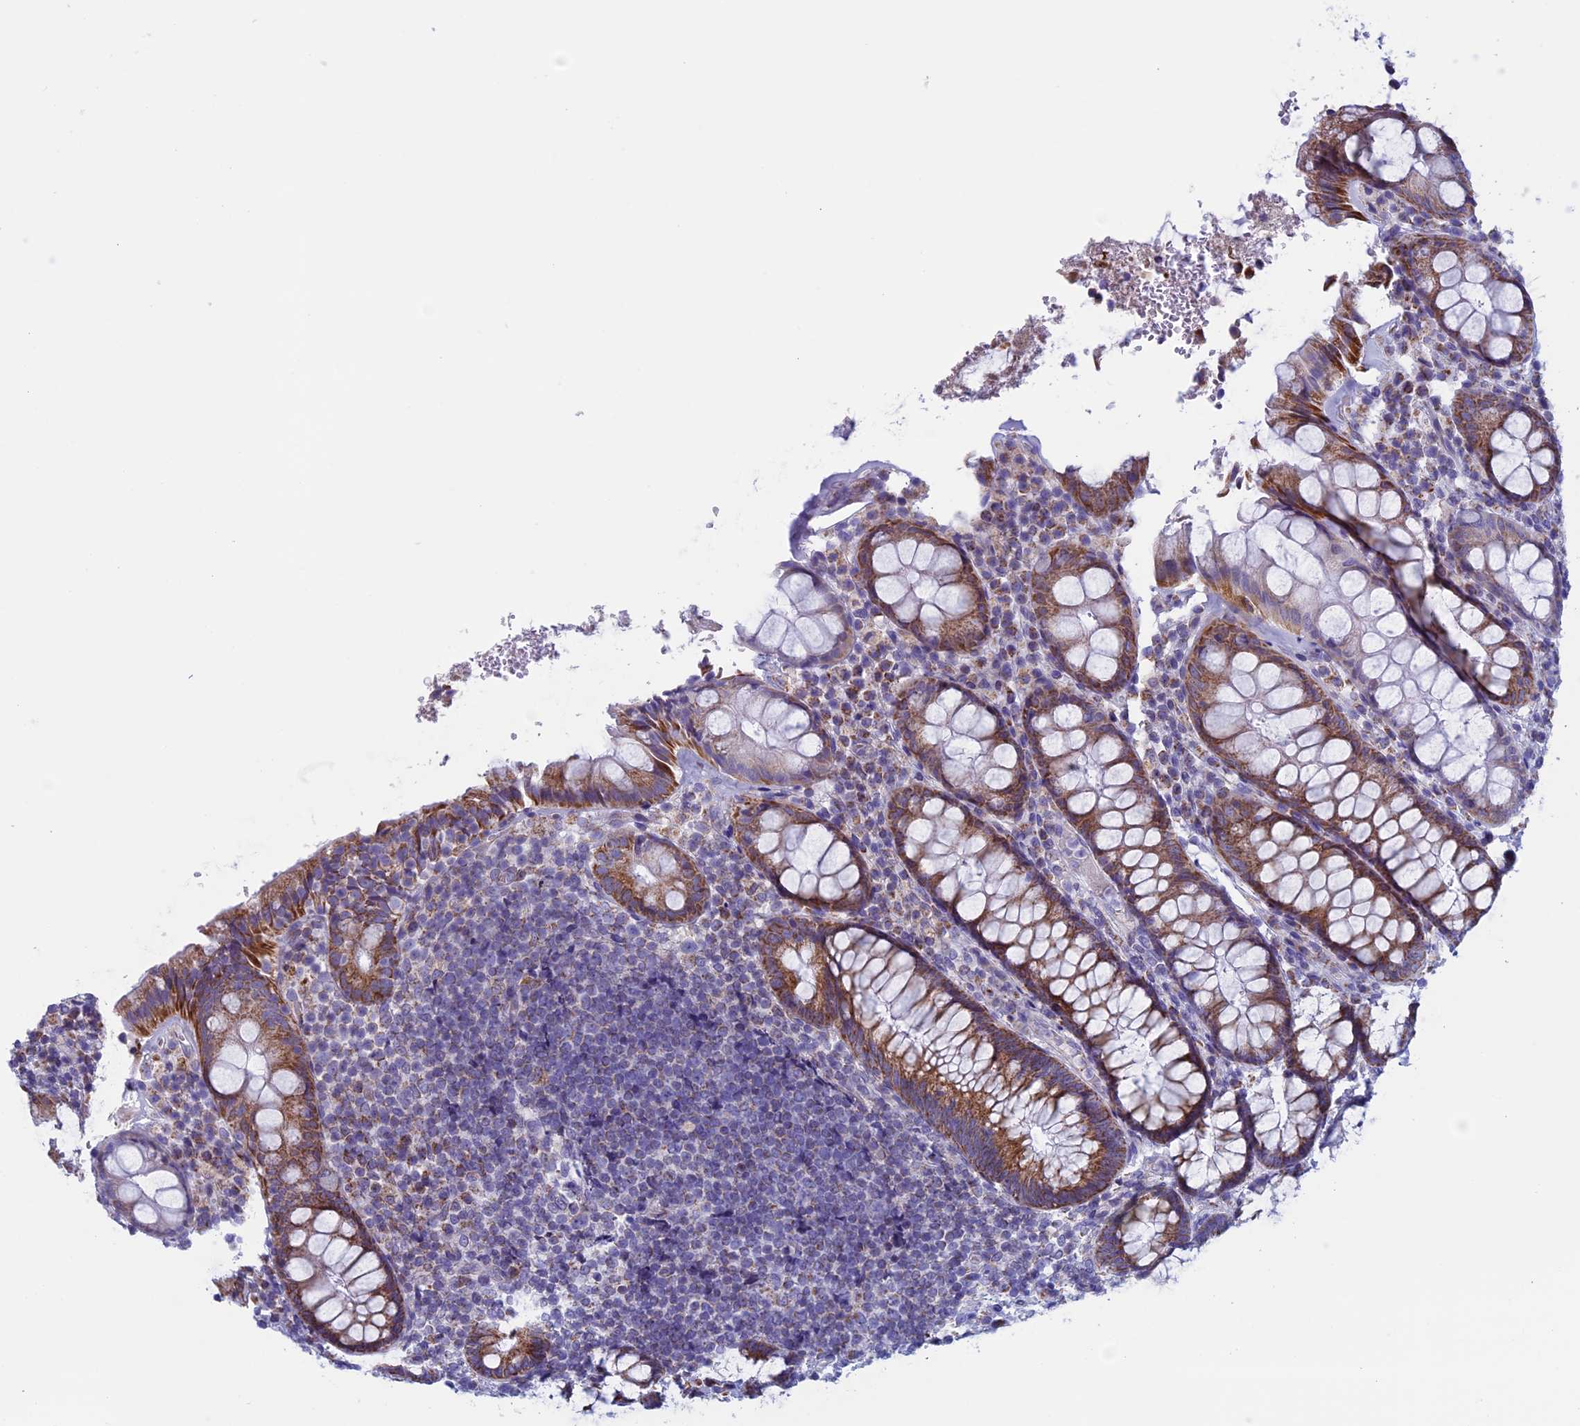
{"staining": {"intensity": "moderate", "quantity": ">75%", "location": "cytoplasmic/membranous"}, "tissue": "rectum", "cell_type": "Glandular cells", "image_type": "normal", "snomed": [{"axis": "morphology", "description": "Normal tissue, NOS"}, {"axis": "topography", "description": "Rectum"}], "caption": "The micrograph displays a brown stain indicating the presence of a protein in the cytoplasmic/membranous of glandular cells in rectum. (DAB IHC with brightfield microscopy, high magnification).", "gene": "NDUFB9", "patient": {"sex": "male", "age": 83}}